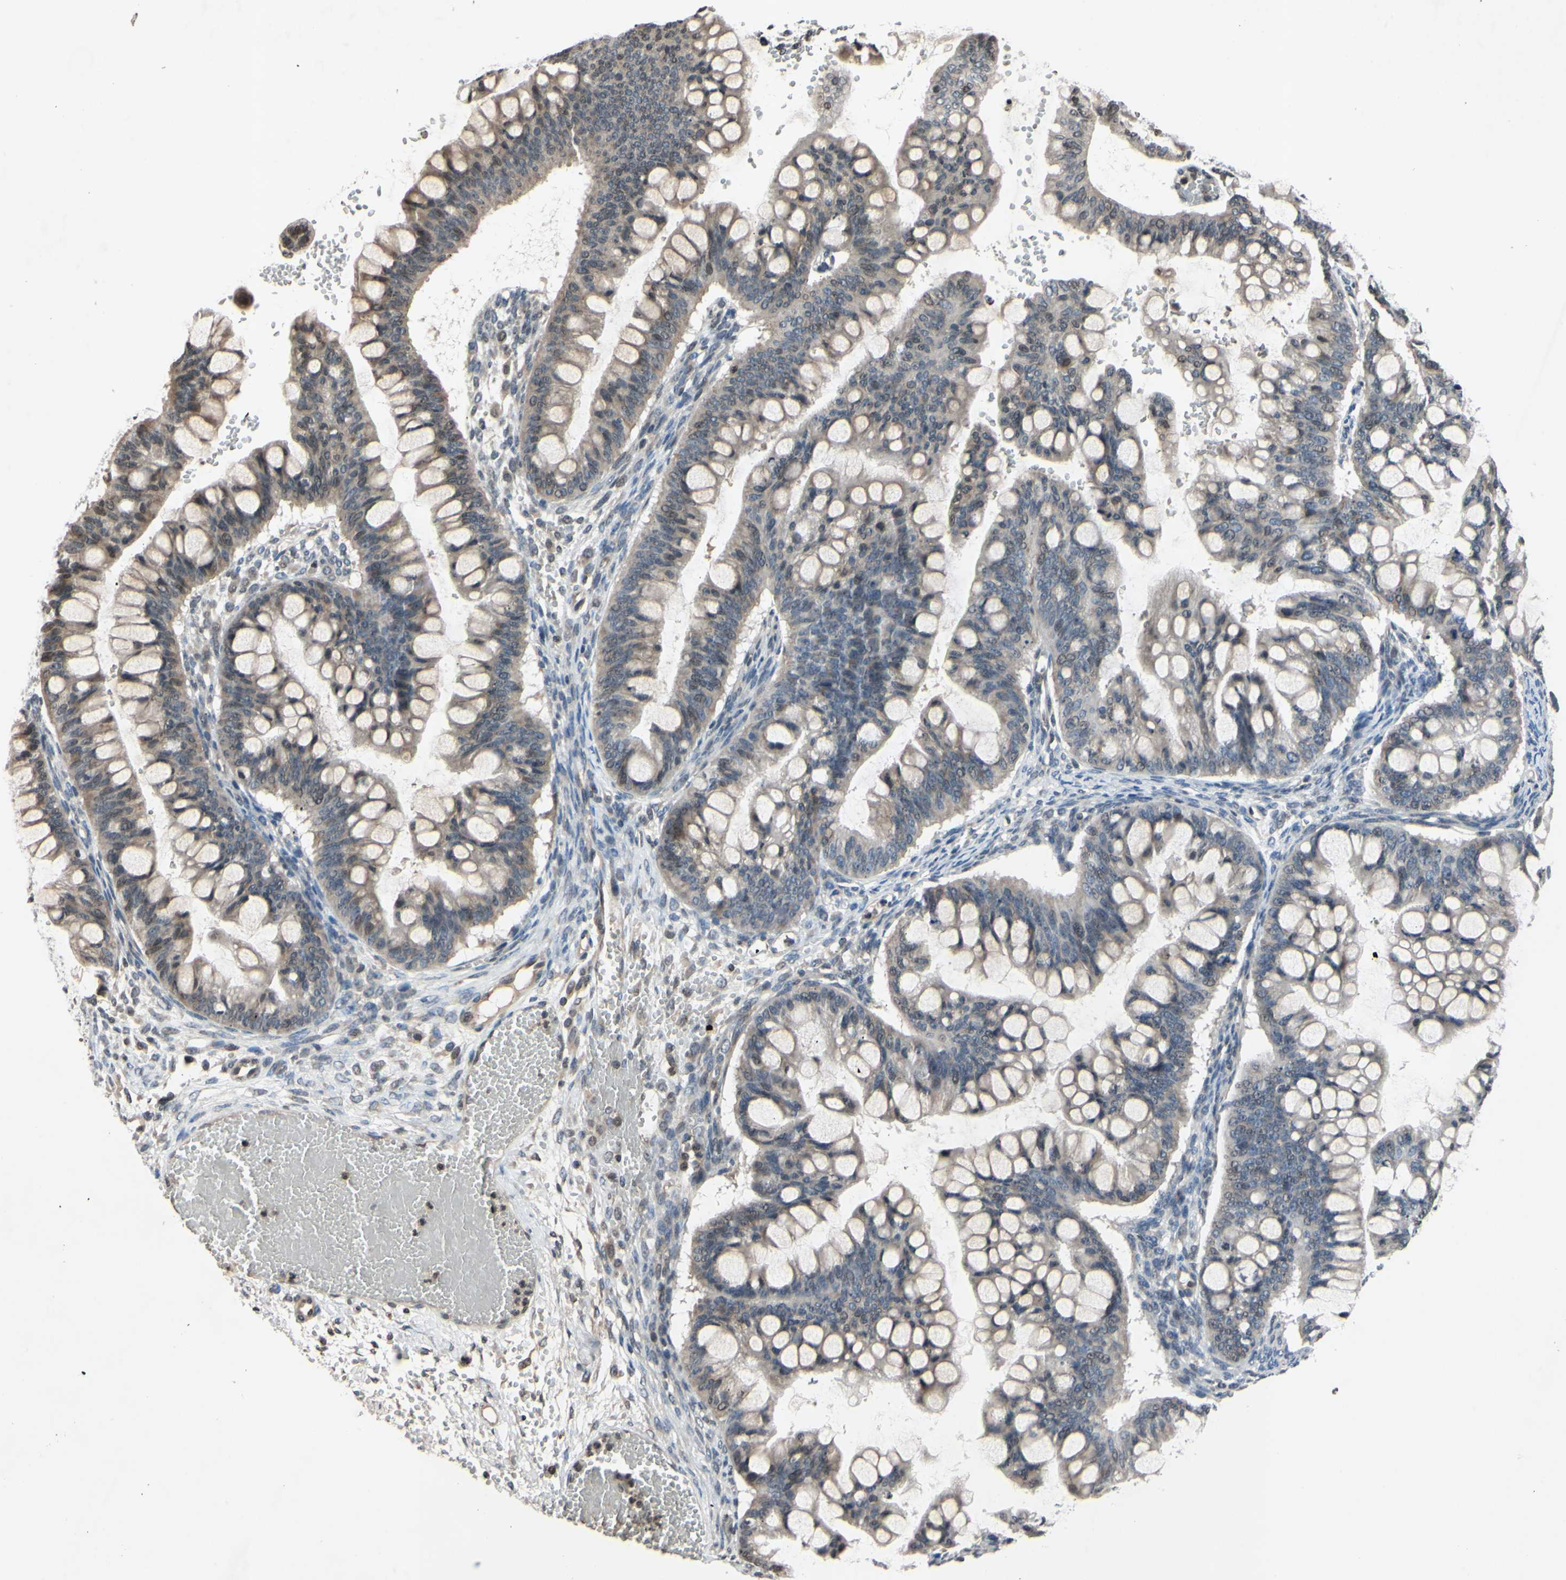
{"staining": {"intensity": "negative", "quantity": "none", "location": "none"}, "tissue": "ovarian cancer", "cell_type": "Tumor cells", "image_type": "cancer", "snomed": [{"axis": "morphology", "description": "Cystadenocarcinoma, mucinous, NOS"}, {"axis": "topography", "description": "Ovary"}], "caption": "Immunohistochemistry photomicrograph of neoplastic tissue: ovarian cancer stained with DAB displays no significant protein staining in tumor cells.", "gene": "ARG1", "patient": {"sex": "female", "age": 73}}